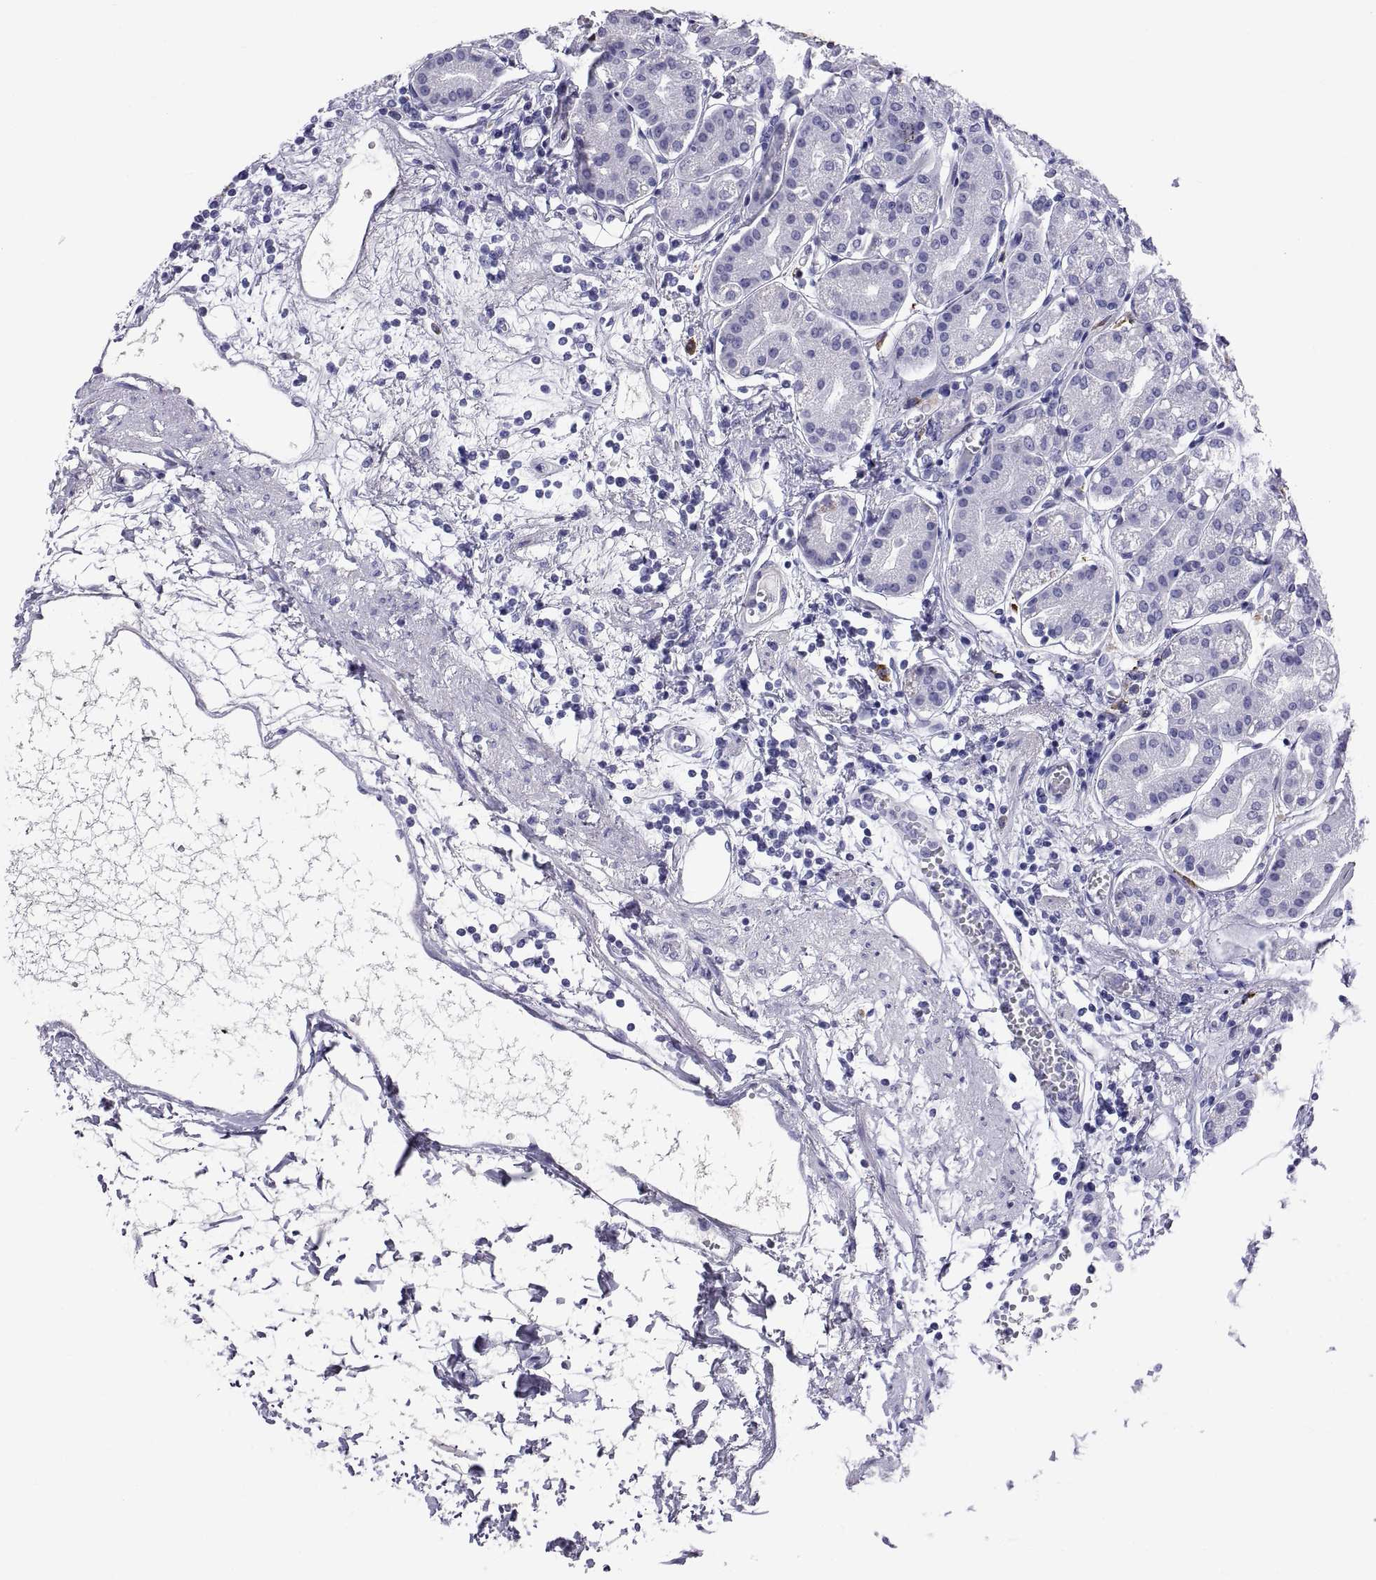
{"staining": {"intensity": "negative", "quantity": "none", "location": "none"}, "tissue": "stomach", "cell_type": "Glandular cells", "image_type": "normal", "snomed": [{"axis": "morphology", "description": "Normal tissue, NOS"}, {"axis": "topography", "description": "Skeletal muscle"}, {"axis": "topography", "description": "Stomach"}], "caption": "A high-resolution image shows immunohistochemistry staining of normal stomach, which displays no significant positivity in glandular cells. (DAB (3,3'-diaminobenzidine) IHC visualized using brightfield microscopy, high magnification).", "gene": "CT47A10", "patient": {"sex": "female", "age": 57}}